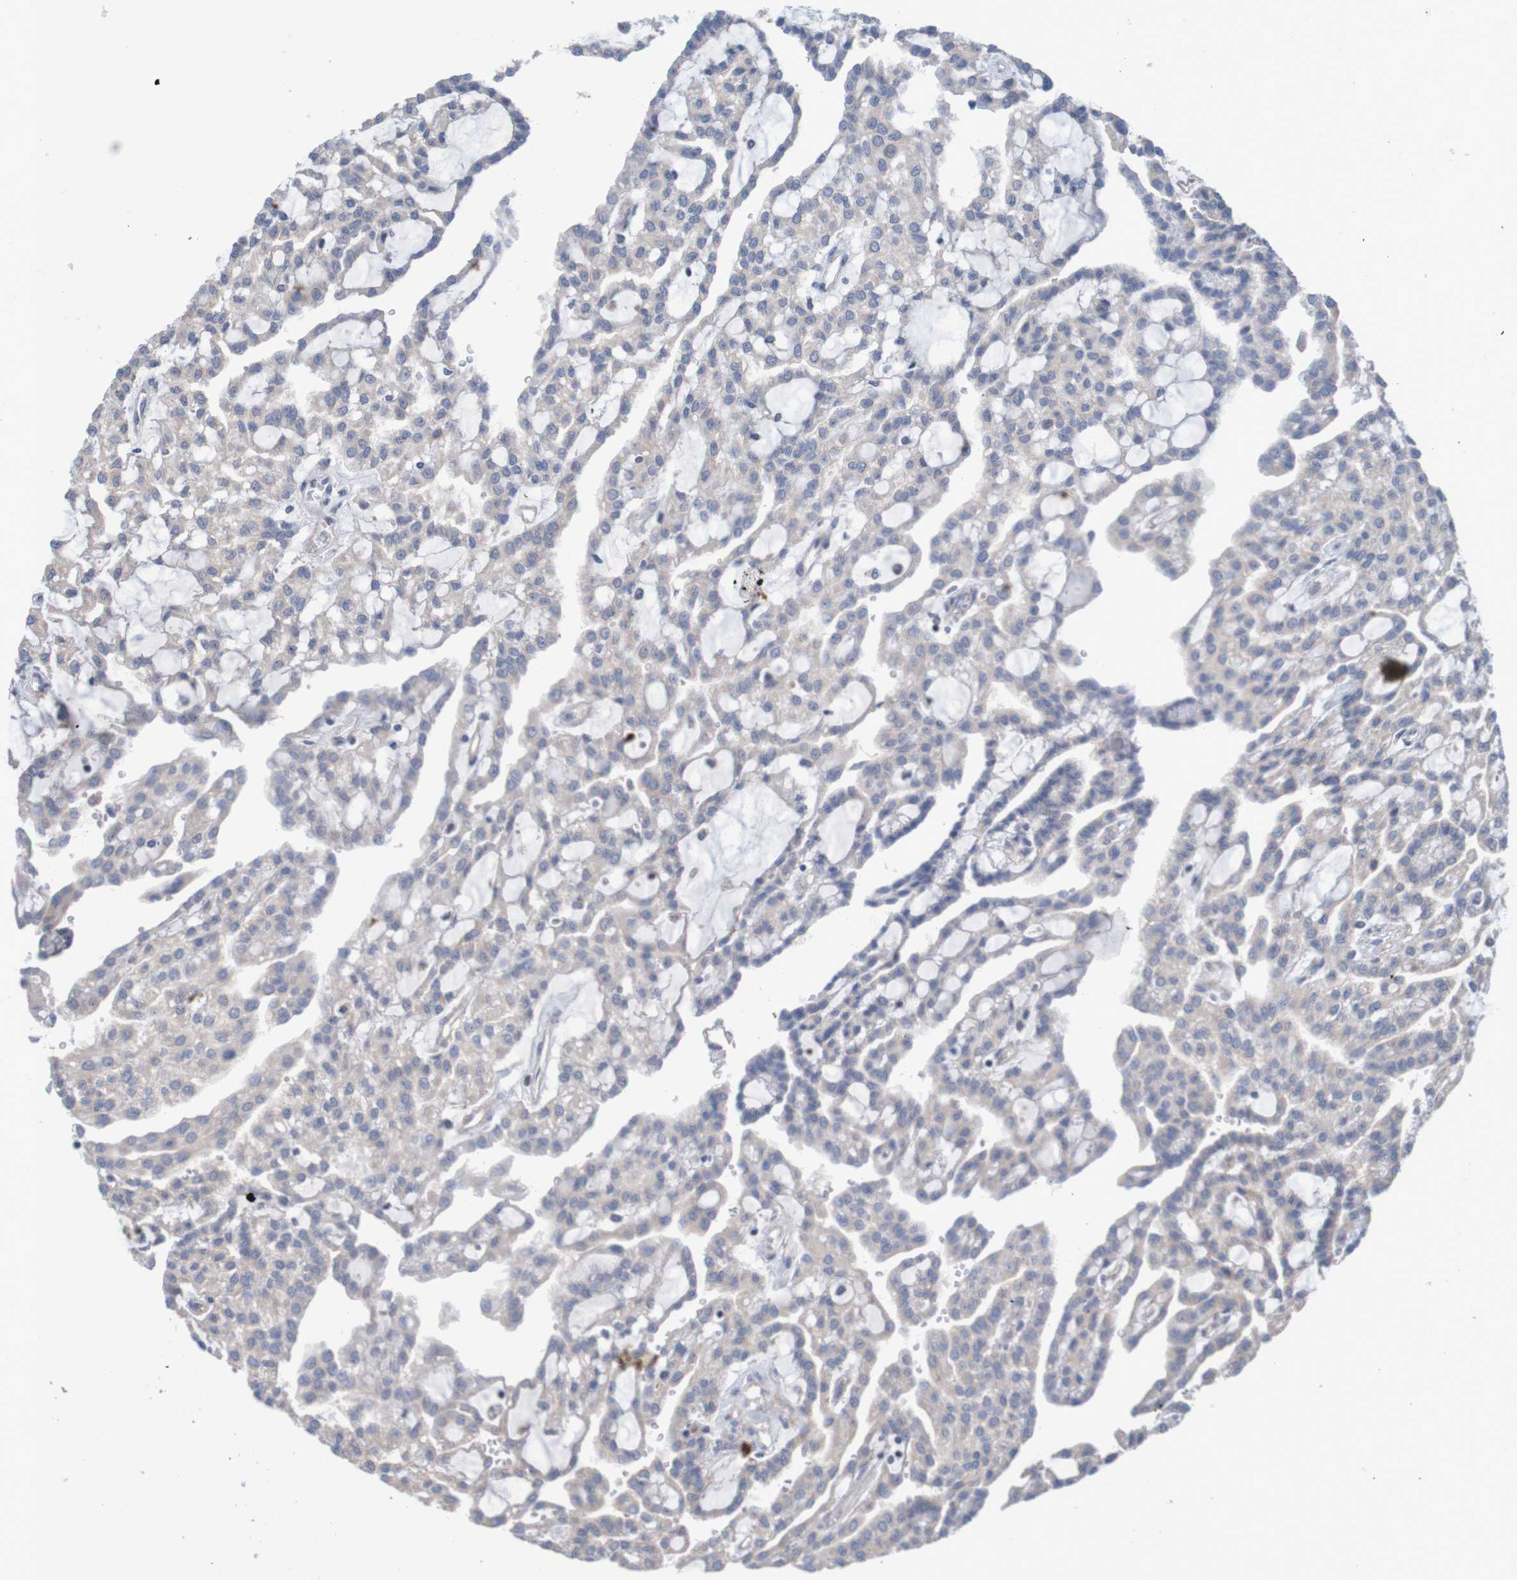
{"staining": {"intensity": "weak", "quantity": ">75%", "location": "cytoplasmic/membranous"}, "tissue": "renal cancer", "cell_type": "Tumor cells", "image_type": "cancer", "snomed": [{"axis": "morphology", "description": "Adenocarcinoma, NOS"}, {"axis": "topography", "description": "Kidney"}], "caption": "Immunohistochemistry (DAB) staining of renal cancer displays weak cytoplasmic/membranous protein staining in about >75% of tumor cells.", "gene": "CLDN18", "patient": {"sex": "male", "age": 63}}